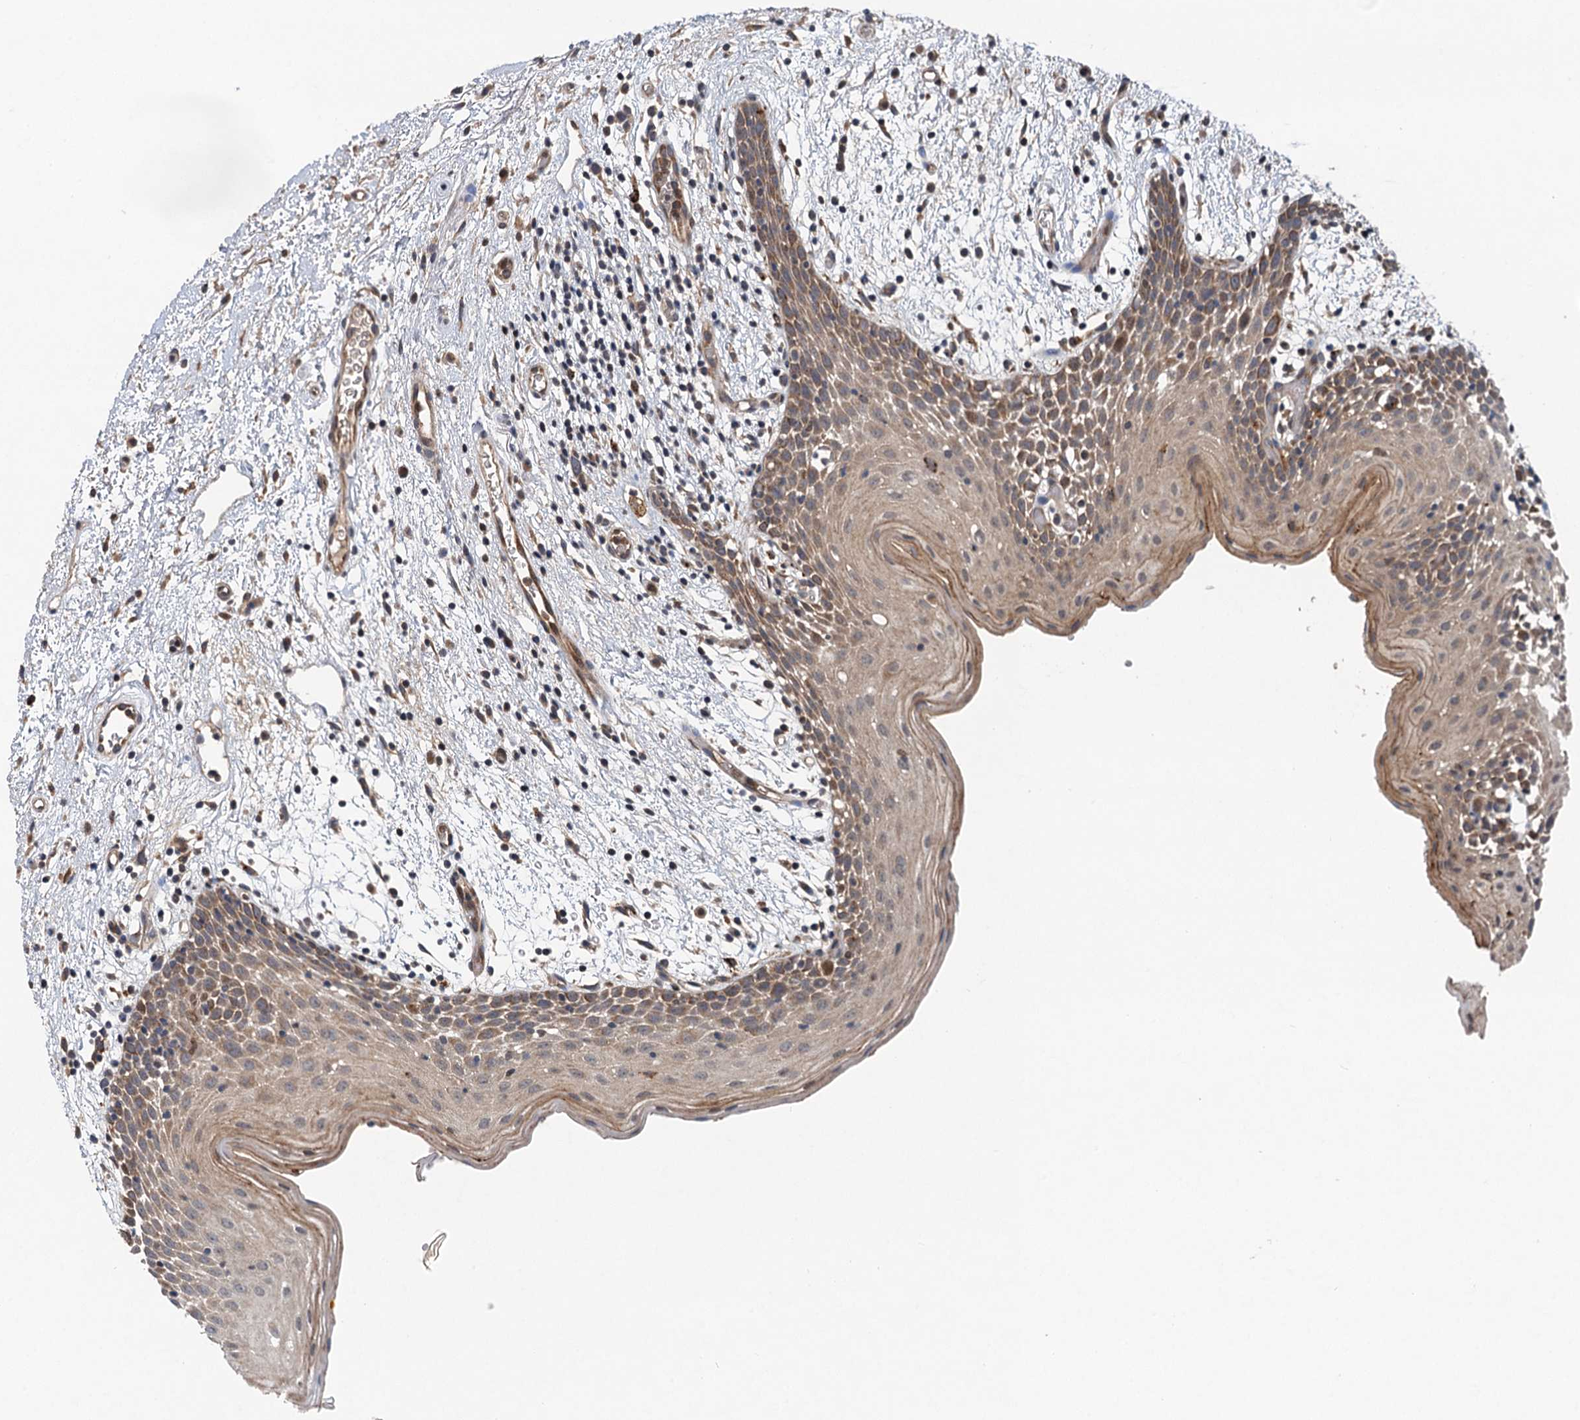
{"staining": {"intensity": "moderate", "quantity": "25%-75%", "location": "cytoplasmic/membranous,nuclear"}, "tissue": "oral mucosa", "cell_type": "Squamous epithelial cells", "image_type": "normal", "snomed": [{"axis": "morphology", "description": "Normal tissue, NOS"}, {"axis": "topography", "description": "Skeletal muscle"}, {"axis": "topography", "description": "Oral tissue"}, {"axis": "topography", "description": "Salivary gland"}, {"axis": "topography", "description": "Peripheral nerve tissue"}], "caption": "Protein staining reveals moderate cytoplasmic/membranous,nuclear staining in about 25%-75% of squamous epithelial cells in normal oral mucosa.", "gene": "NLRP10", "patient": {"sex": "male", "age": 54}}